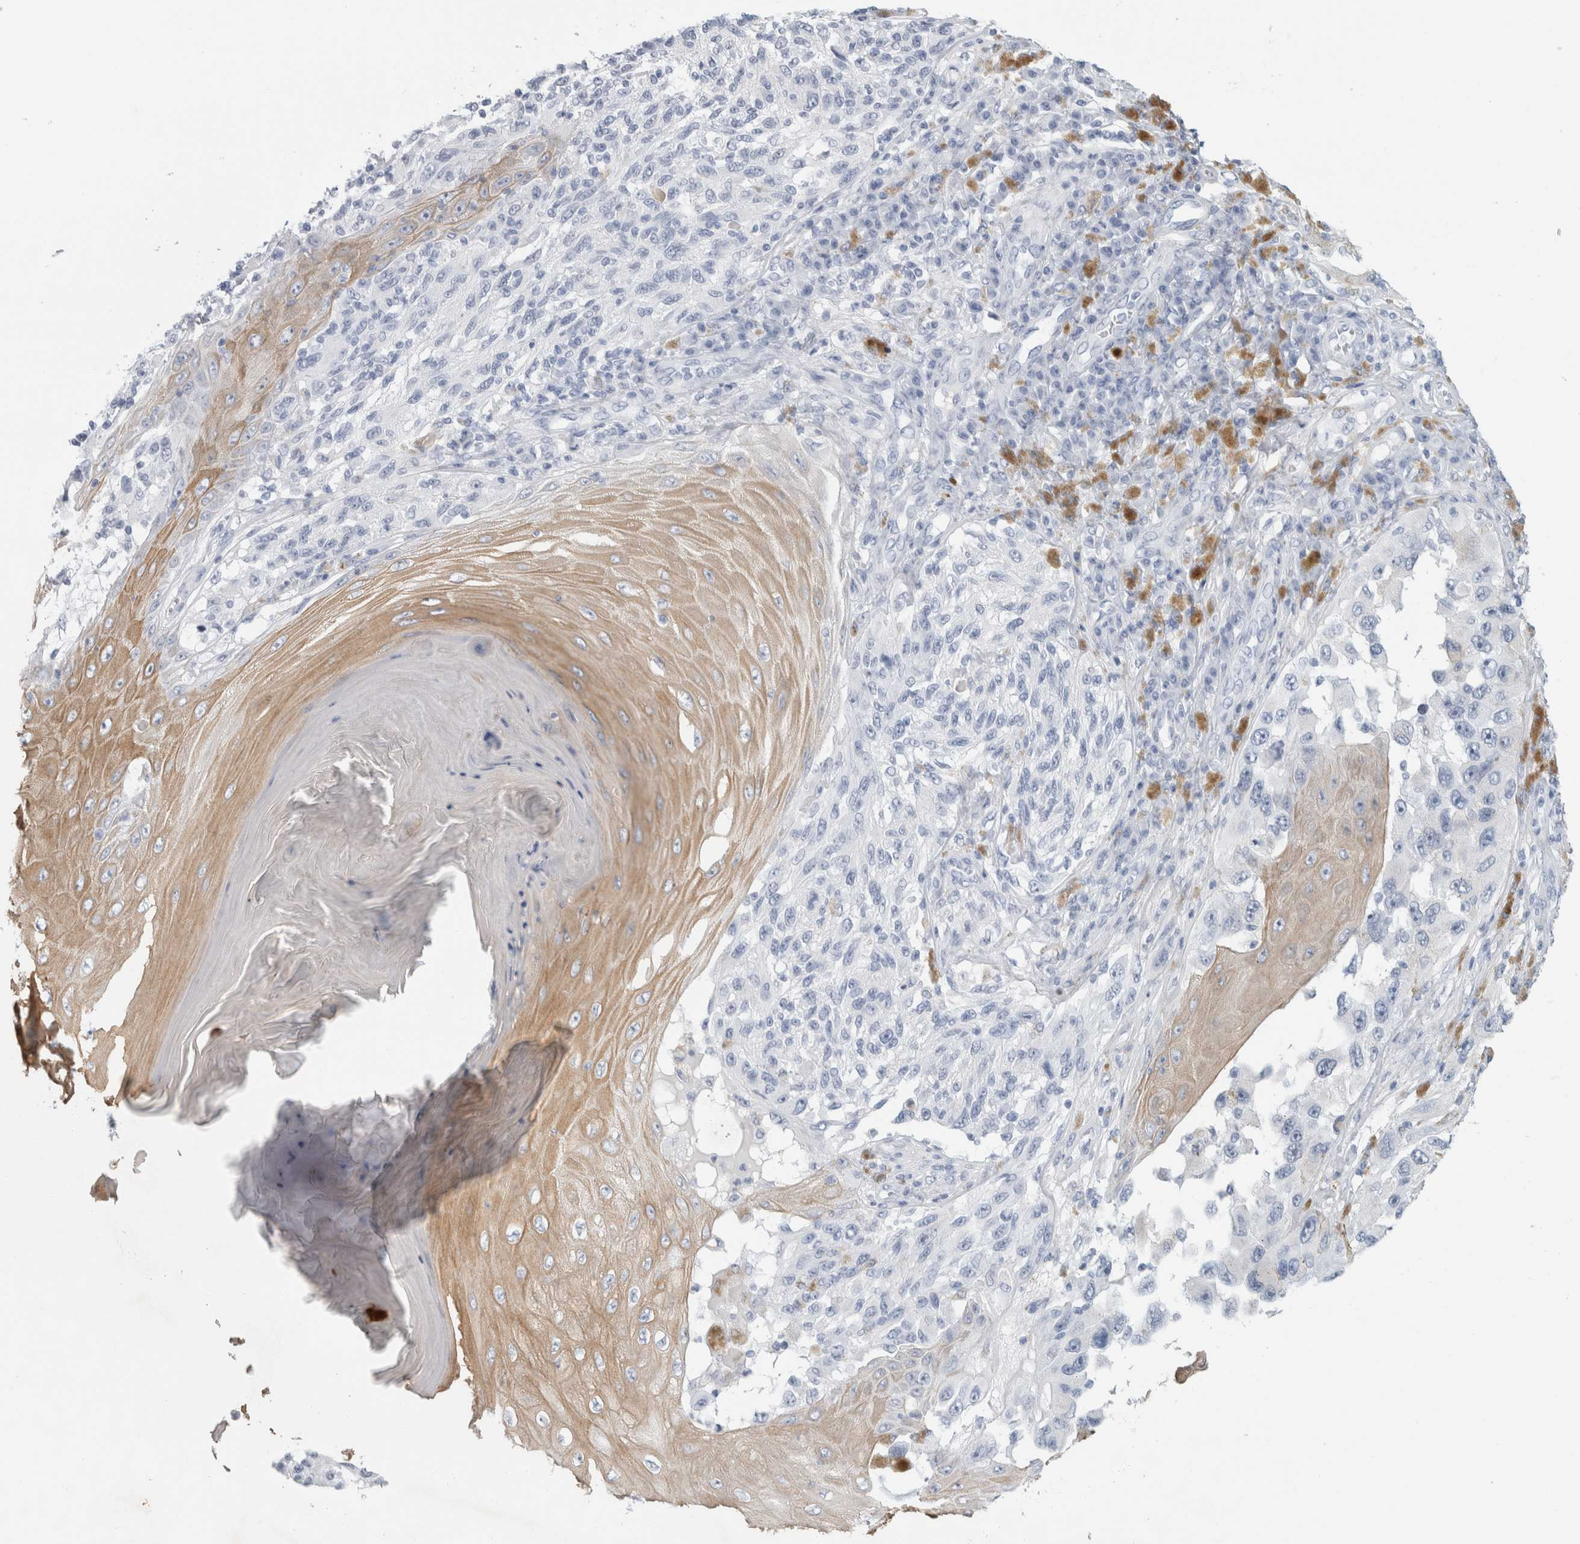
{"staining": {"intensity": "negative", "quantity": "none", "location": "none"}, "tissue": "melanoma", "cell_type": "Tumor cells", "image_type": "cancer", "snomed": [{"axis": "morphology", "description": "Malignant melanoma, NOS"}, {"axis": "topography", "description": "Skin"}], "caption": "An IHC micrograph of malignant melanoma is shown. There is no staining in tumor cells of malignant melanoma.", "gene": "RPH3AL", "patient": {"sex": "female", "age": 73}}